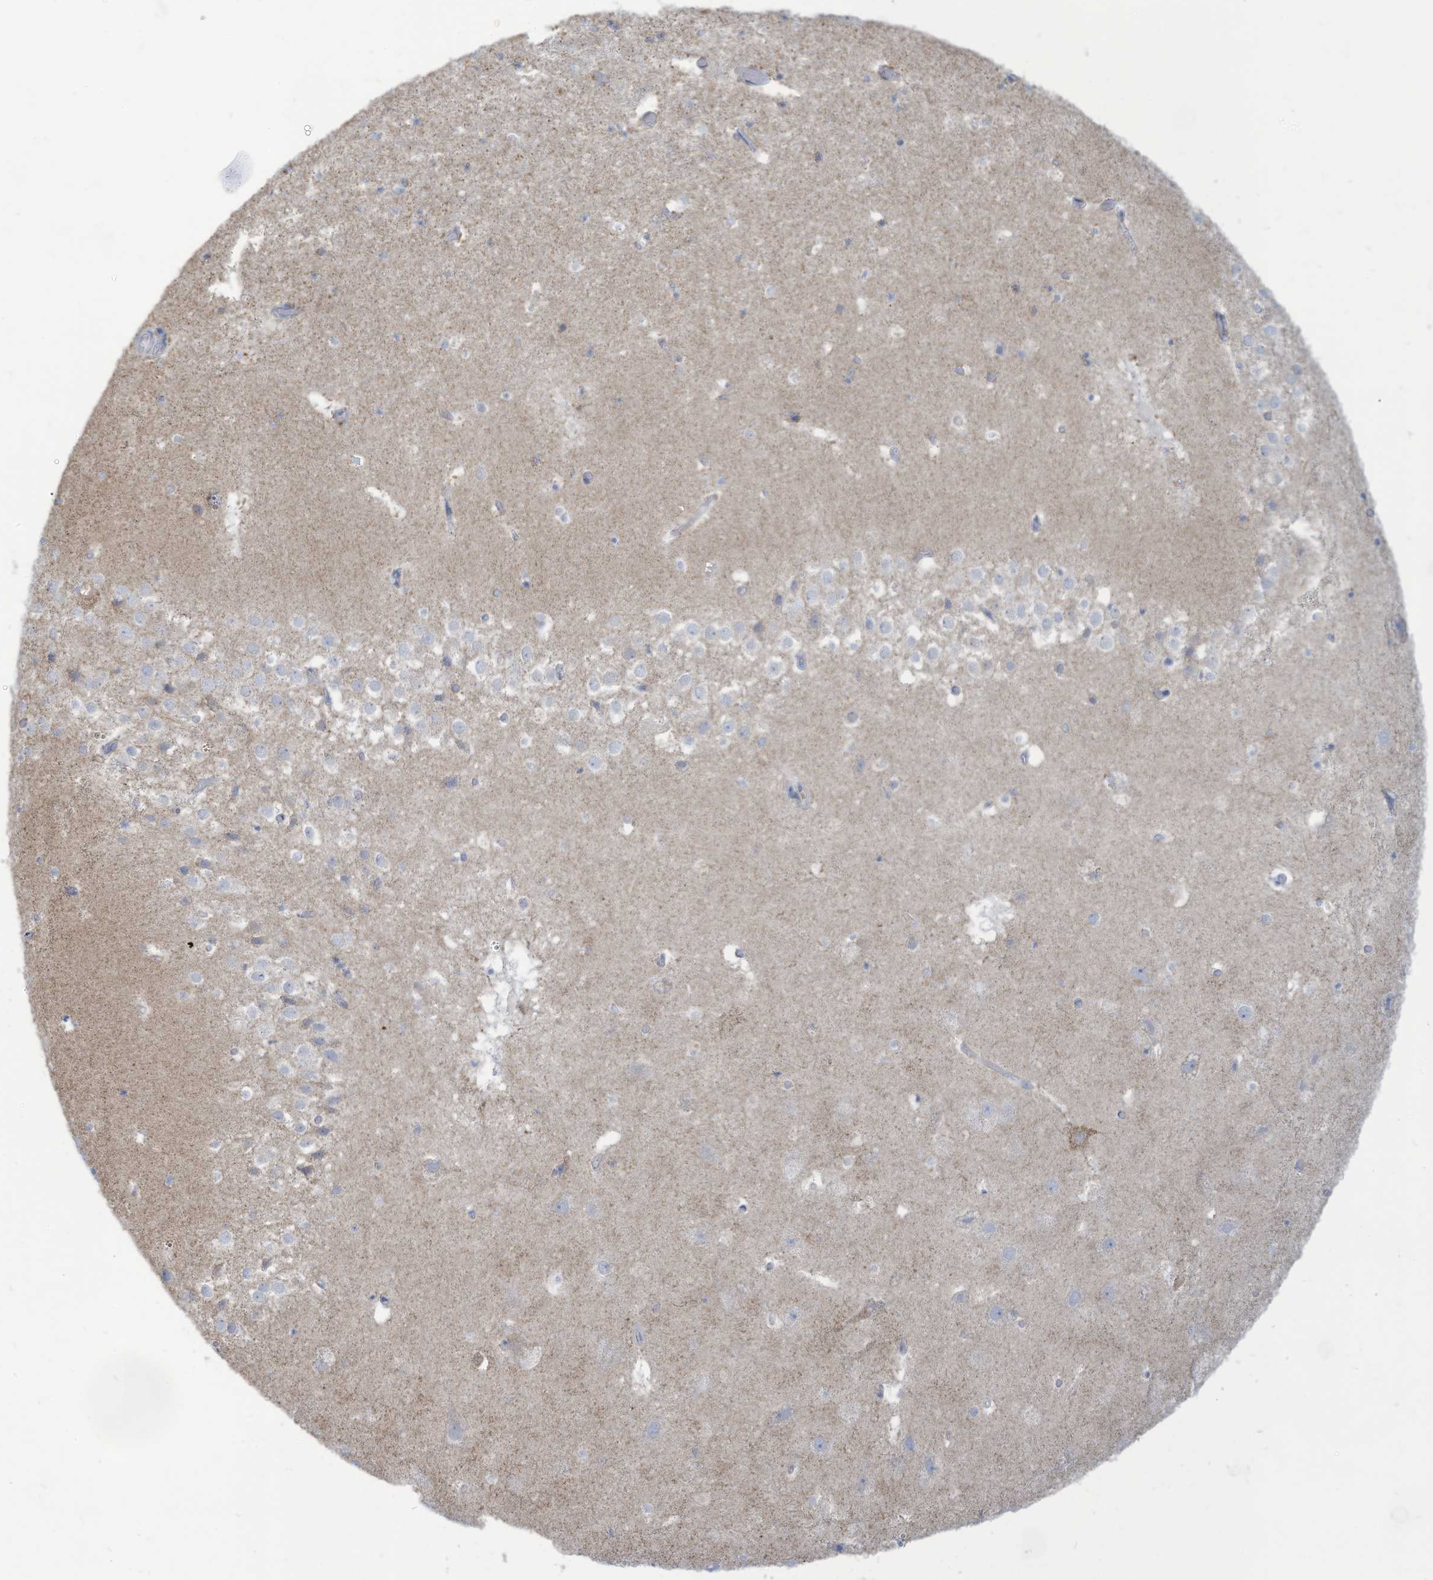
{"staining": {"intensity": "negative", "quantity": "none", "location": "none"}, "tissue": "hippocampus", "cell_type": "Glial cells", "image_type": "normal", "snomed": [{"axis": "morphology", "description": "Normal tissue, NOS"}, {"axis": "topography", "description": "Hippocampus"}], "caption": "Glial cells show no significant protein positivity in benign hippocampus. (DAB (3,3'-diaminobenzidine) IHC visualized using brightfield microscopy, high magnification).", "gene": "NLN", "patient": {"sex": "female", "age": 52}}